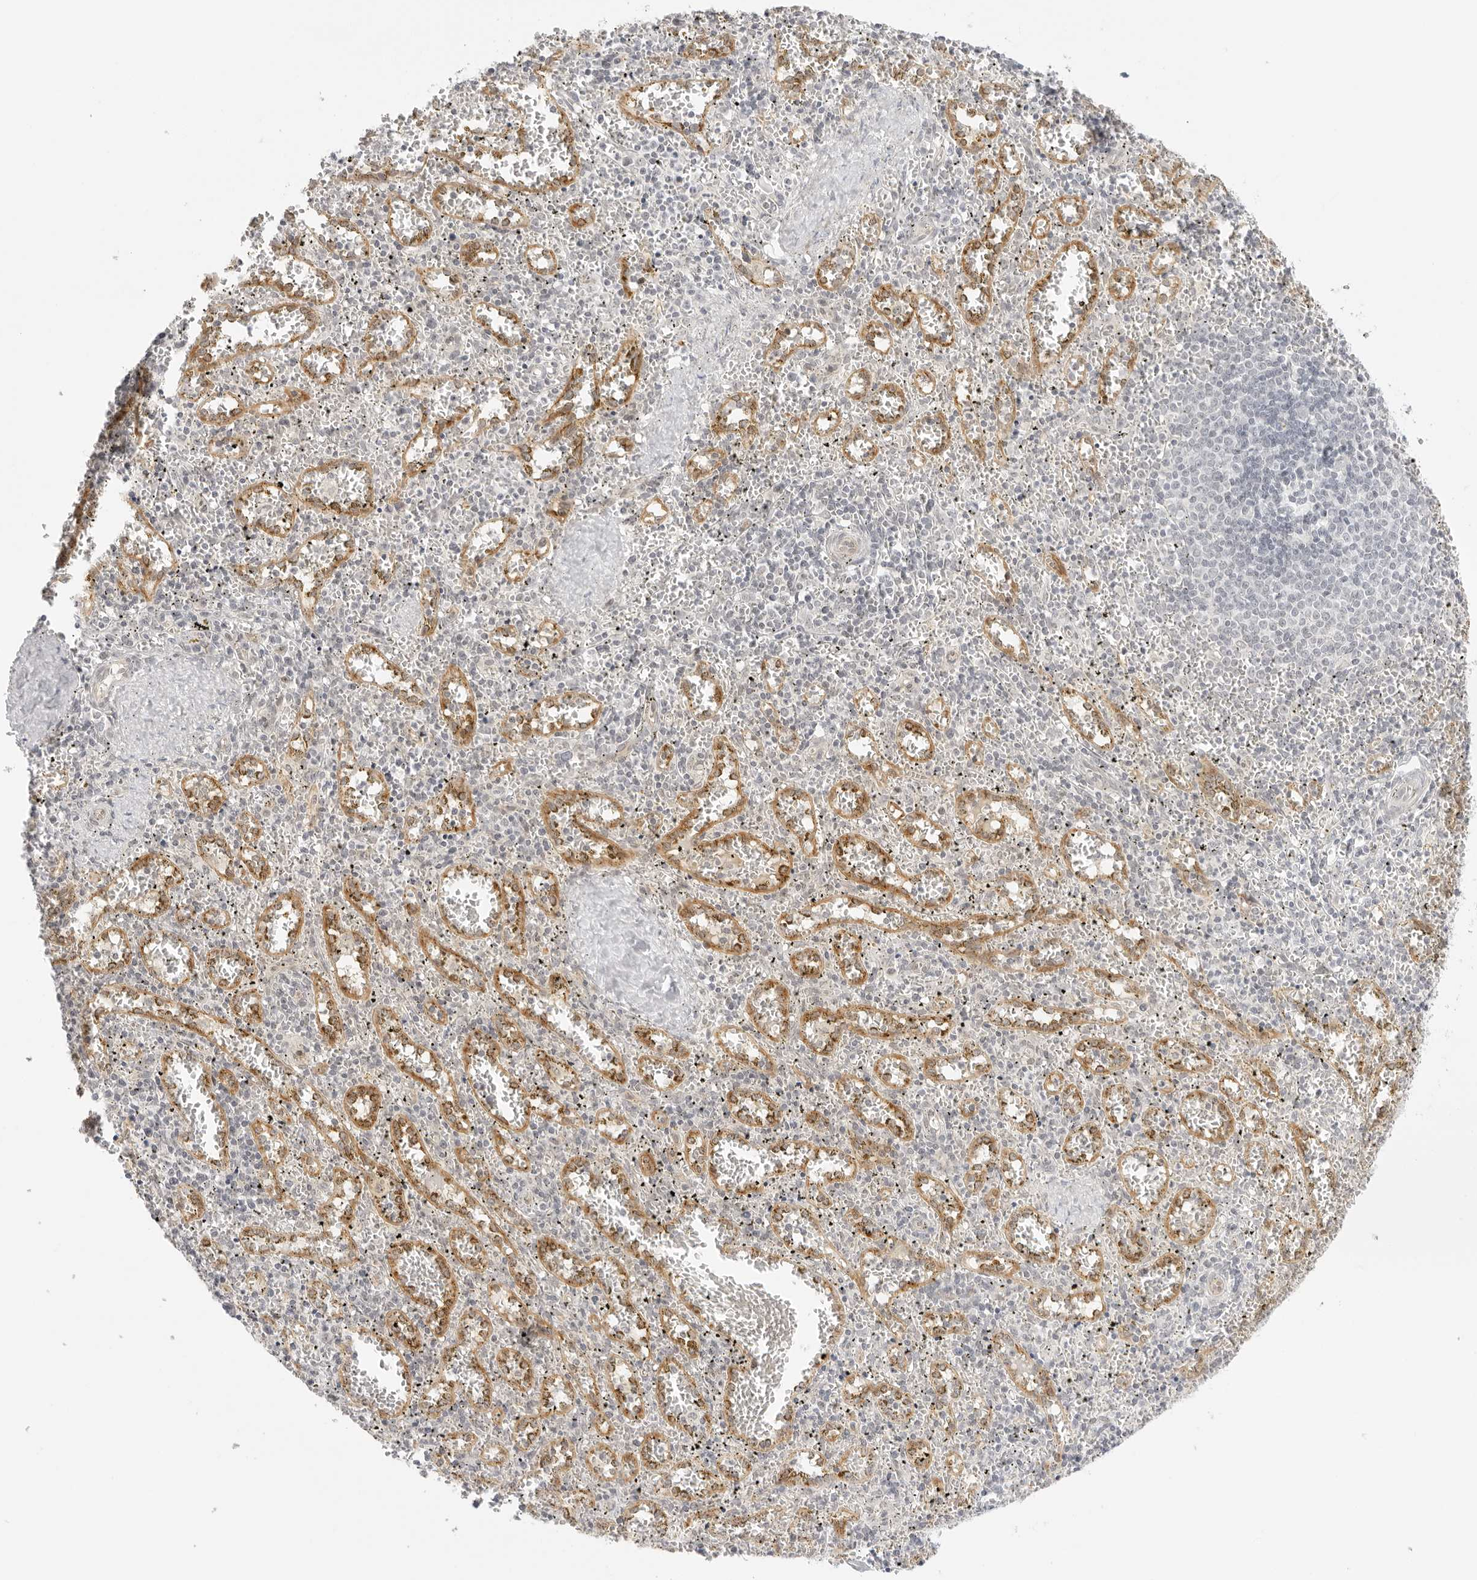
{"staining": {"intensity": "negative", "quantity": "none", "location": "none"}, "tissue": "spleen", "cell_type": "Cells in red pulp", "image_type": "normal", "snomed": [{"axis": "morphology", "description": "Normal tissue, NOS"}, {"axis": "topography", "description": "Spleen"}], "caption": "Immunohistochemistry photomicrograph of benign spleen: human spleen stained with DAB (3,3'-diaminobenzidine) shows no significant protein positivity in cells in red pulp.", "gene": "MED18", "patient": {"sex": "male", "age": 11}}